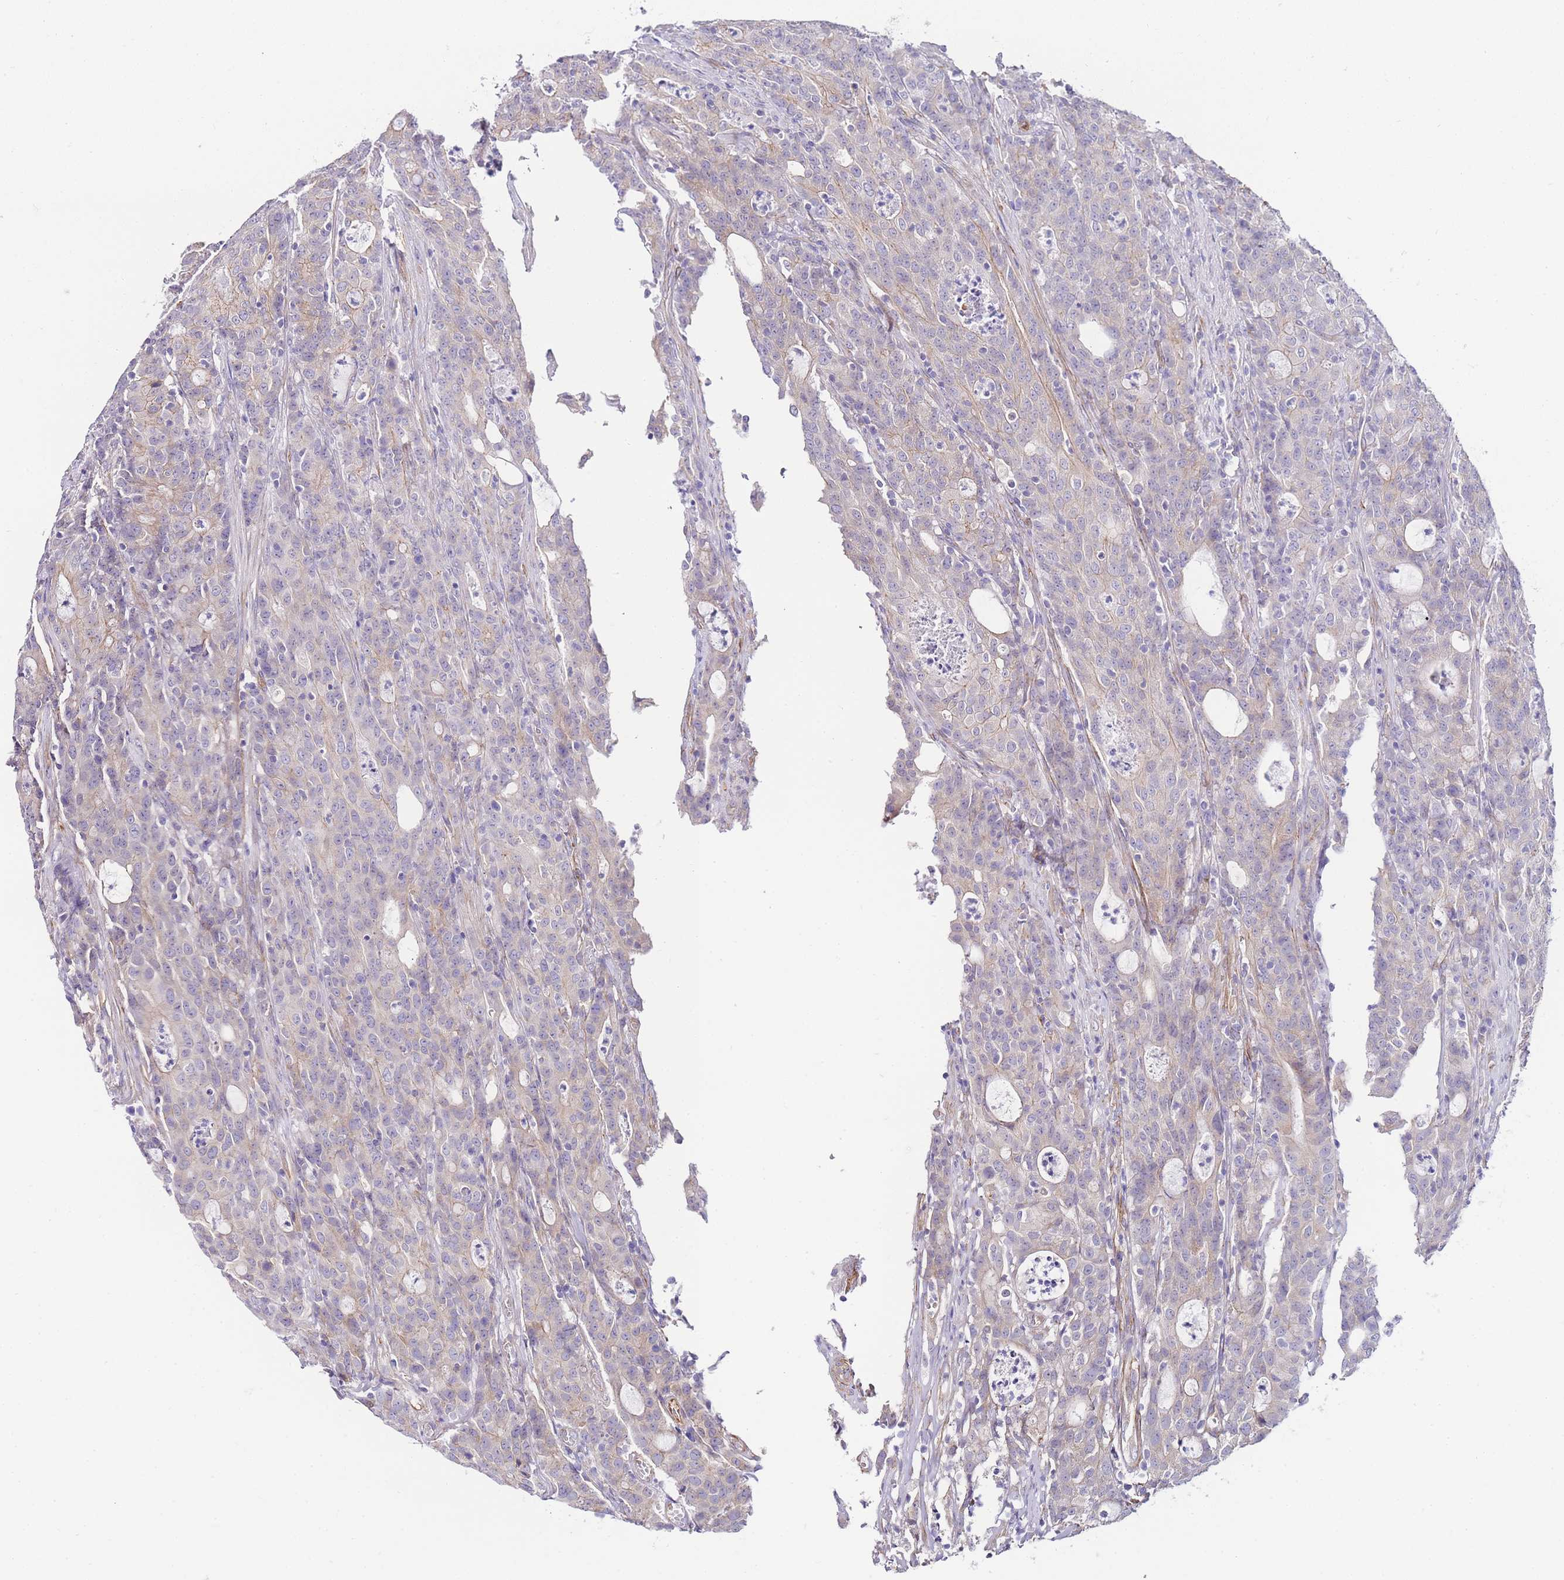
{"staining": {"intensity": "moderate", "quantity": "<25%", "location": "cytoplasmic/membranous"}, "tissue": "colorectal cancer", "cell_type": "Tumor cells", "image_type": "cancer", "snomed": [{"axis": "morphology", "description": "Adenocarcinoma, NOS"}, {"axis": "topography", "description": "Colon"}], "caption": "Immunohistochemistry (DAB (3,3'-diaminobenzidine)) staining of colorectal cancer demonstrates moderate cytoplasmic/membranous protein positivity in approximately <25% of tumor cells.", "gene": "PDCD7", "patient": {"sex": "male", "age": 83}}